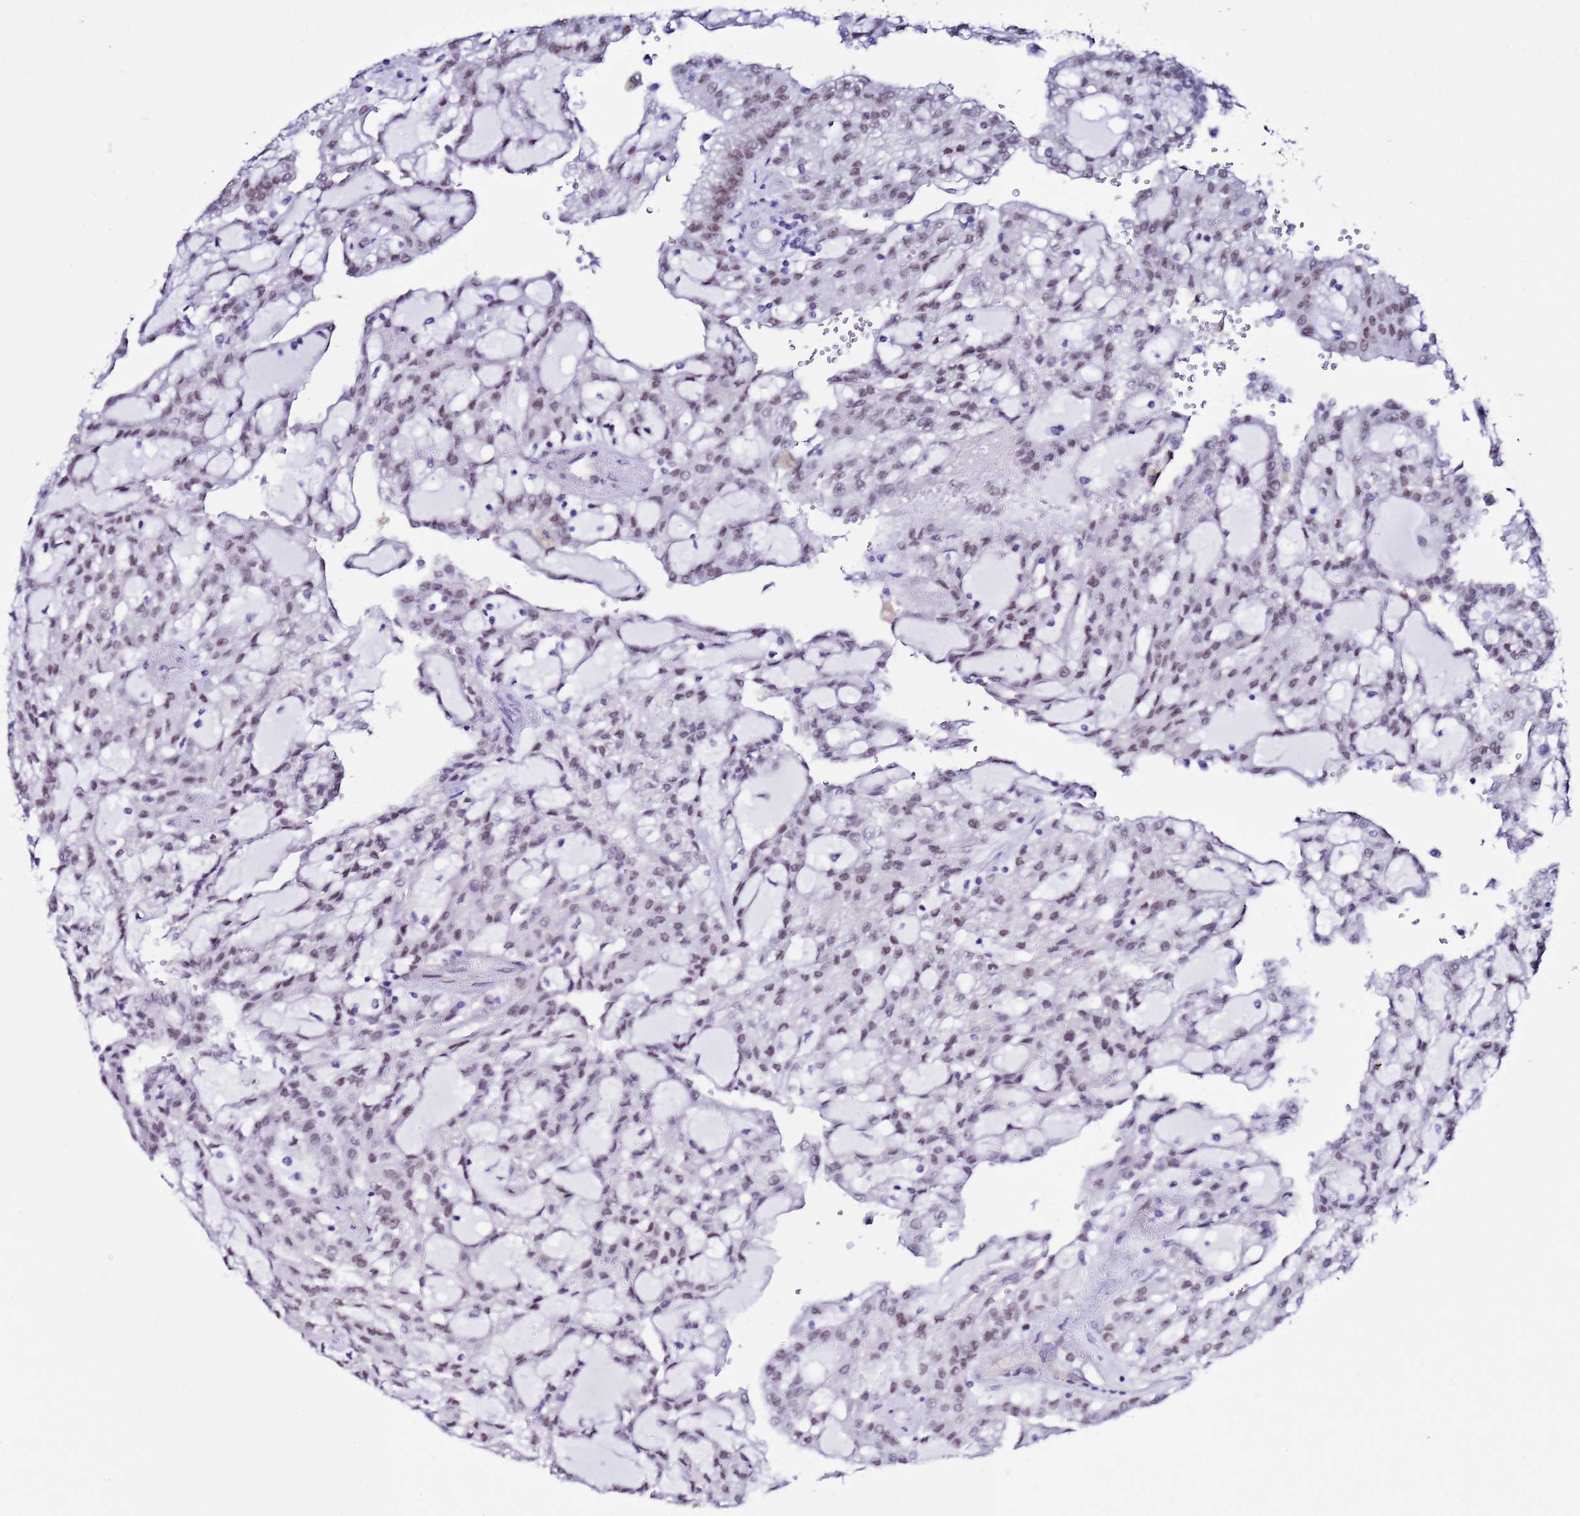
{"staining": {"intensity": "weak", "quantity": ">75%", "location": "nuclear"}, "tissue": "renal cancer", "cell_type": "Tumor cells", "image_type": "cancer", "snomed": [{"axis": "morphology", "description": "Adenocarcinoma, NOS"}, {"axis": "topography", "description": "Kidney"}], "caption": "Immunohistochemical staining of renal adenocarcinoma demonstrates low levels of weak nuclear positivity in about >75% of tumor cells. (DAB (3,3'-diaminobenzidine) = brown stain, brightfield microscopy at high magnification).", "gene": "BCL7A", "patient": {"sex": "male", "age": 63}}